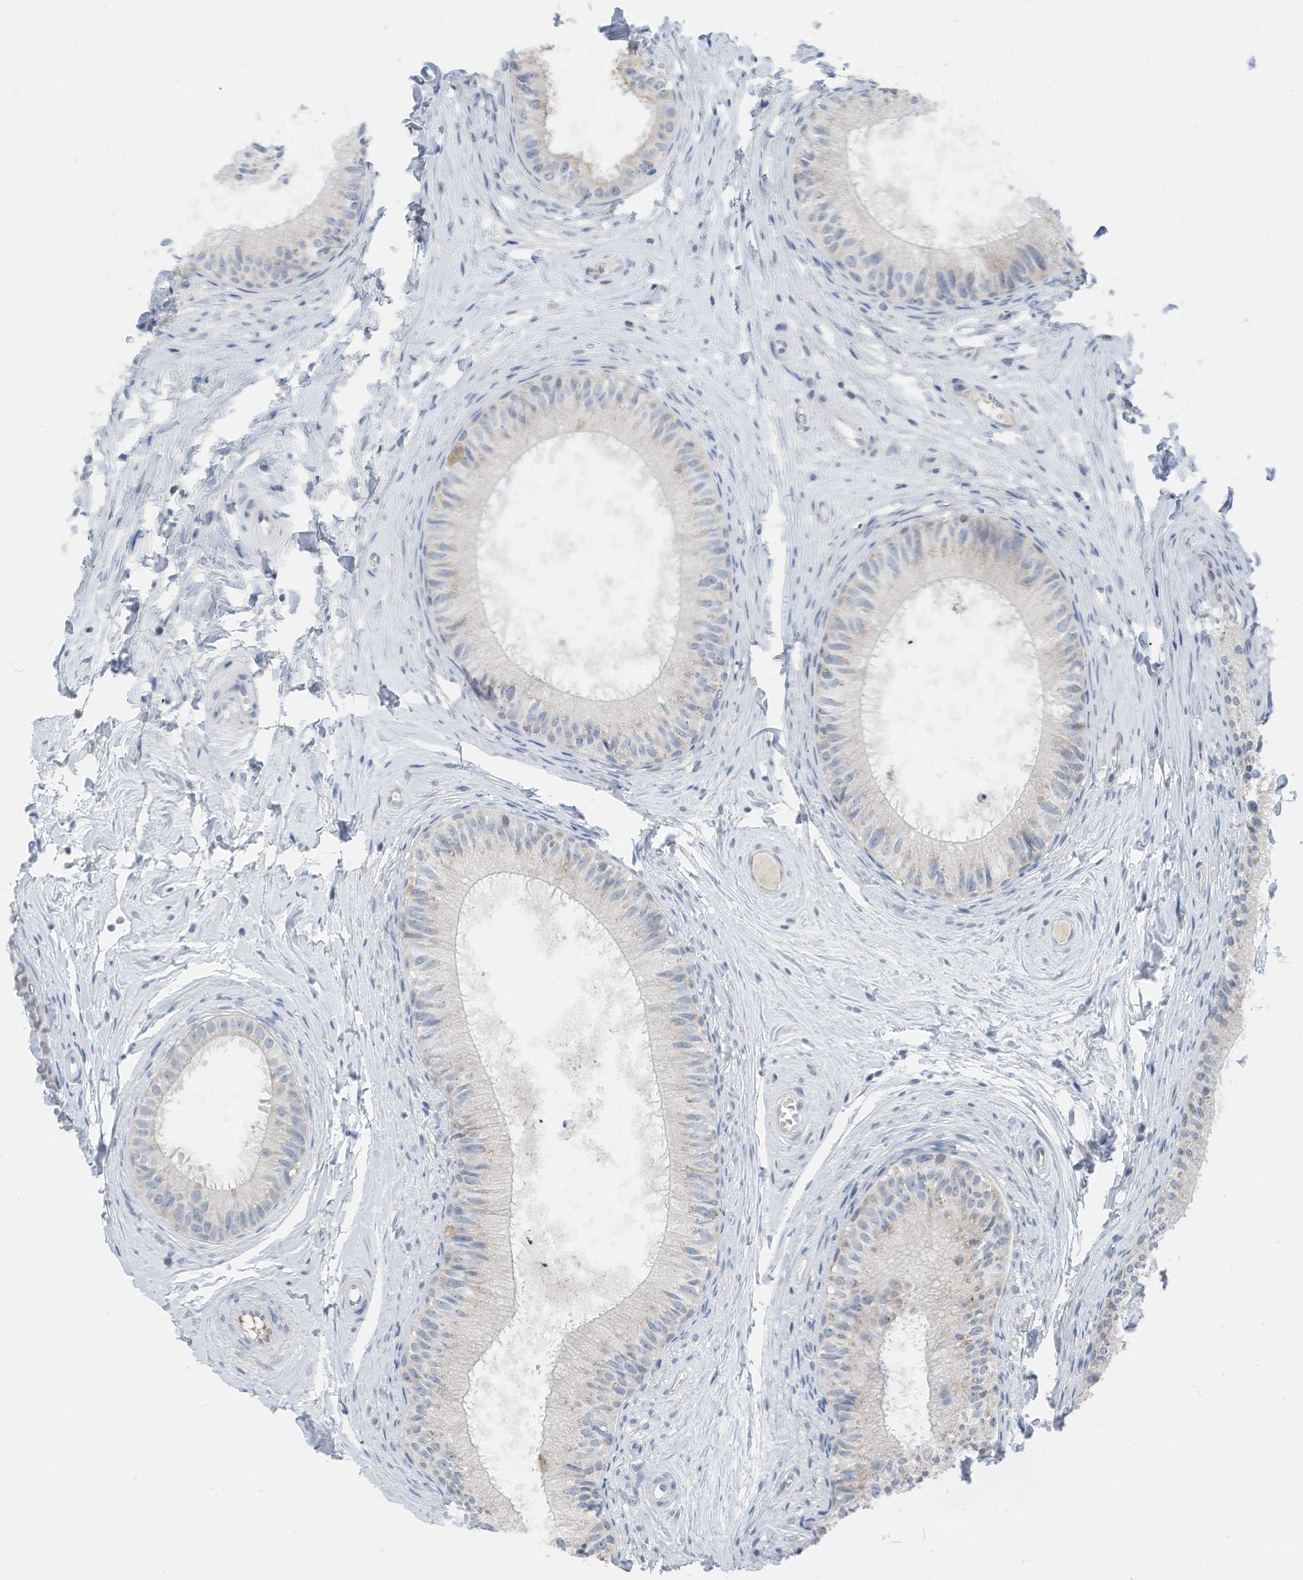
{"staining": {"intensity": "negative", "quantity": "none", "location": "none"}, "tissue": "epididymis", "cell_type": "Glandular cells", "image_type": "normal", "snomed": [{"axis": "morphology", "description": "Normal tissue, NOS"}, {"axis": "topography", "description": "Epididymis"}], "caption": "Immunohistochemistry photomicrograph of normal epididymis: epididymis stained with DAB displays no significant protein positivity in glandular cells.", "gene": "CHMP2B", "patient": {"sex": "male", "age": 34}}